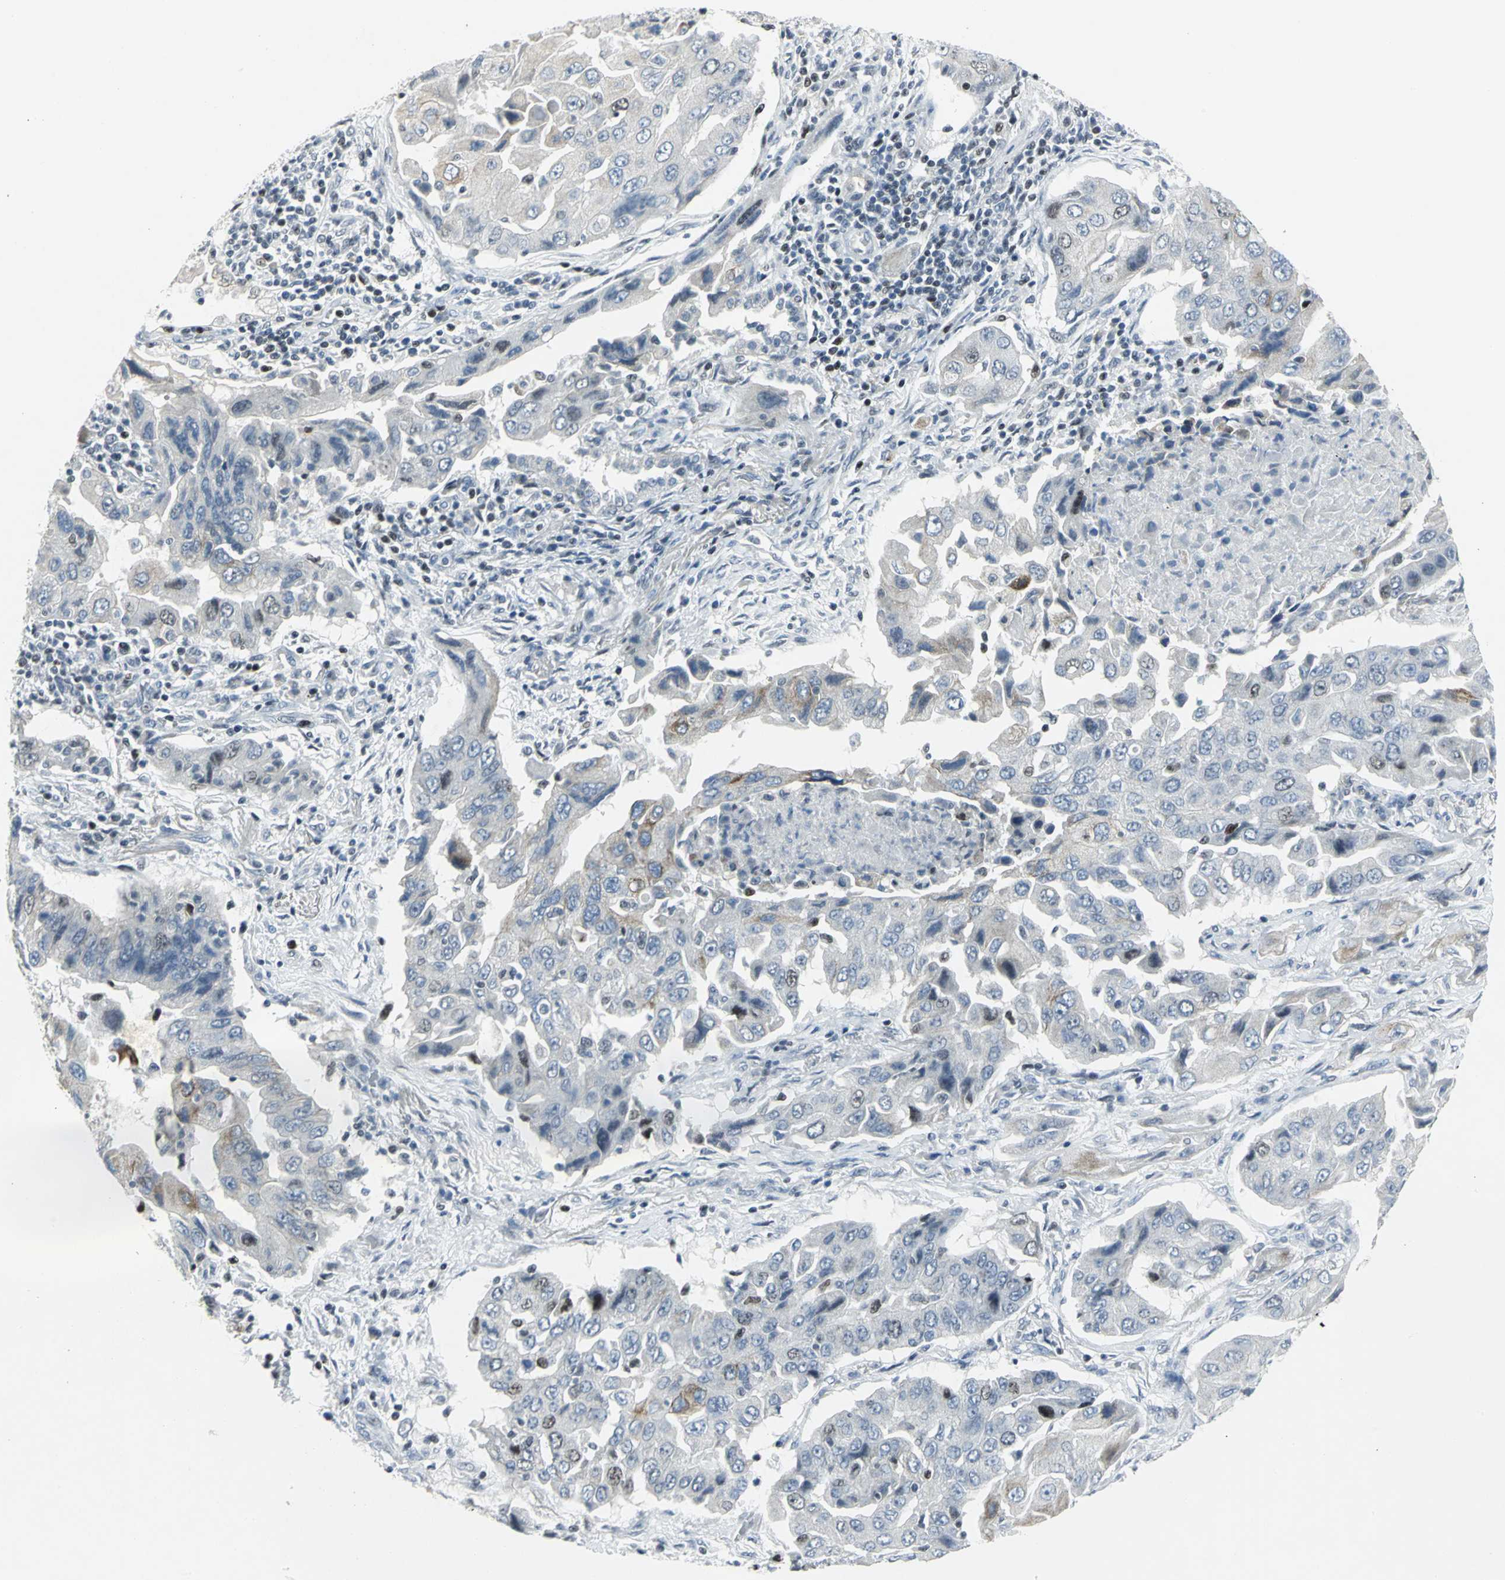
{"staining": {"intensity": "weak", "quantity": "<25%", "location": "cytoplasmic/membranous"}, "tissue": "lung cancer", "cell_type": "Tumor cells", "image_type": "cancer", "snomed": [{"axis": "morphology", "description": "Adenocarcinoma, NOS"}, {"axis": "topography", "description": "Lung"}], "caption": "Tumor cells show no significant expression in adenocarcinoma (lung). Nuclei are stained in blue.", "gene": "RPA1", "patient": {"sex": "female", "age": 65}}